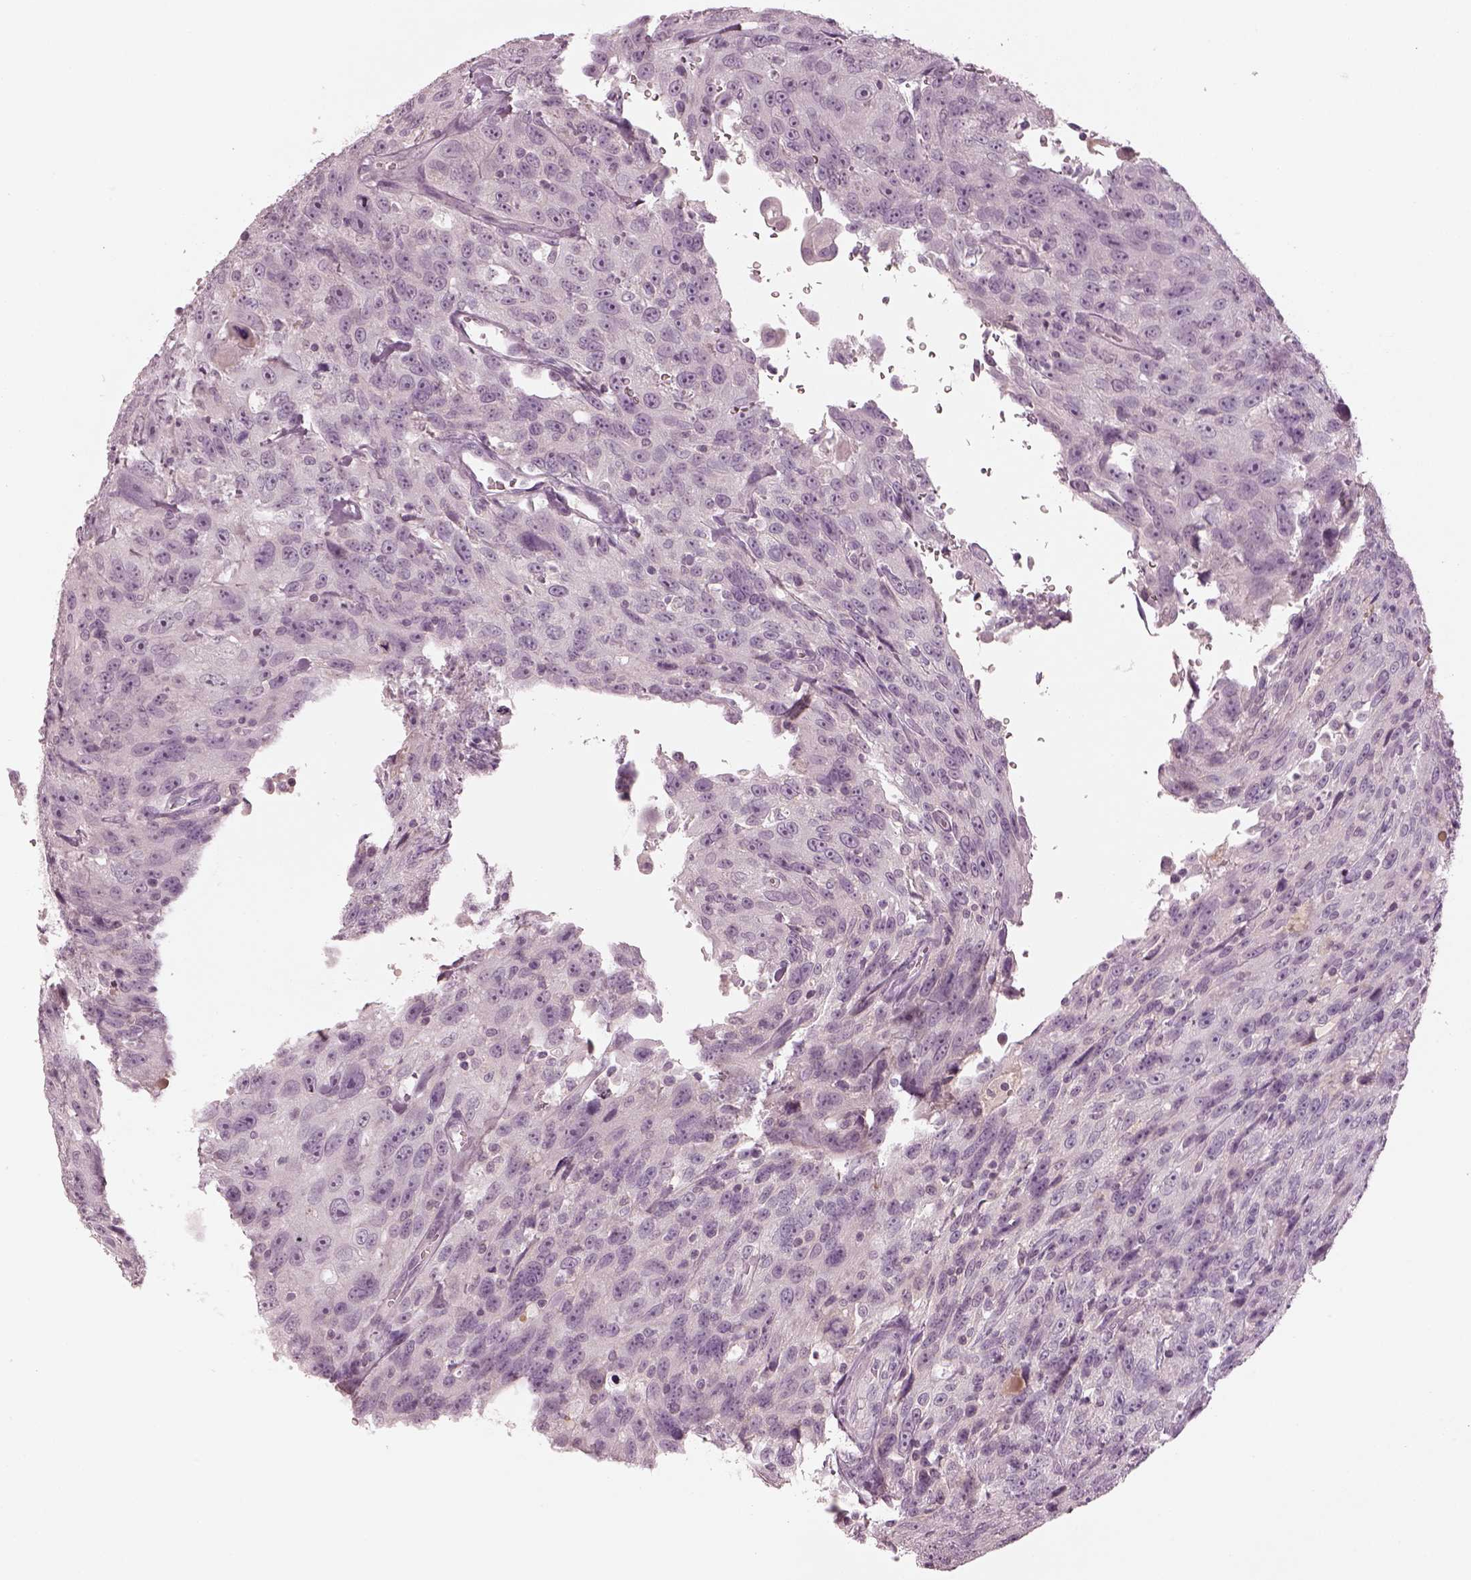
{"staining": {"intensity": "negative", "quantity": "none", "location": "none"}, "tissue": "urothelial cancer", "cell_type": "Tumor cells", "image_type": "cancer", "snomed": [{"axis": "morphology", "description": "Urothelial carcinoma, NOS"}, {"axis": "morphology", "description": "Urothelial carcinoma, High grade"}, {"axis": "topography", "description": "Urinary bladder"}], "caption": "High-grade urothelial carcinoma was stained to show a protein in brown. There is no significant expression in tumor cells.", "gene": "SPATA6L", "patient": {"sex": "female", "age": 73}}